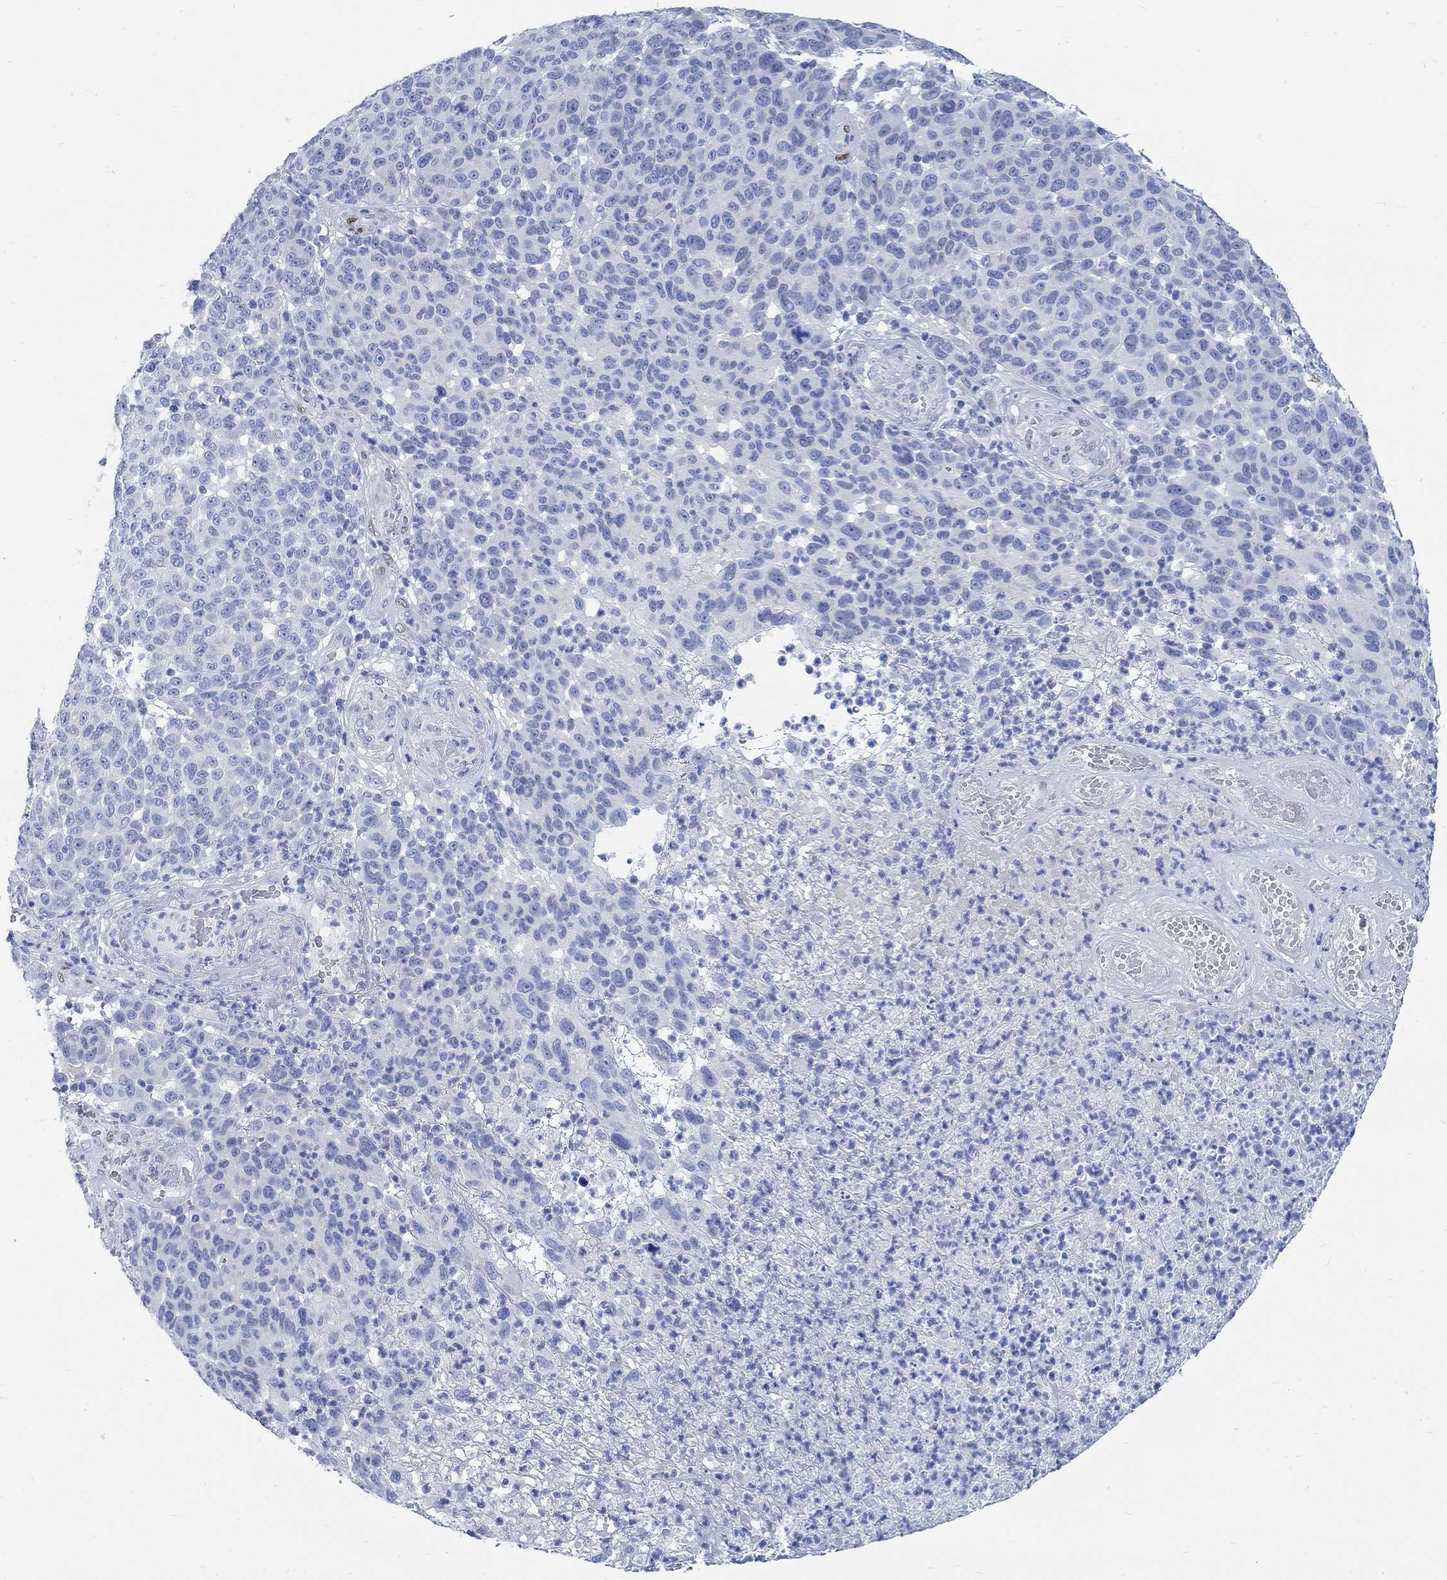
{"staining": {"intensity": "negative", "quantity": "none", "location": "none"}, "tissue": "melanoma", "cell_type": "Tumor cells", "image_type": "cancer", "snomed": [{"axis": "morphology", "description": "Malignant melanoma, NOS"}, {"axis": "topography", "description": "Skin"}], "caption": "Protein analysis of melanoma demonstrates no significant expression in tumor cells.", "gene": "RBM20", "patient": {"sex": "male", "age": 59}}